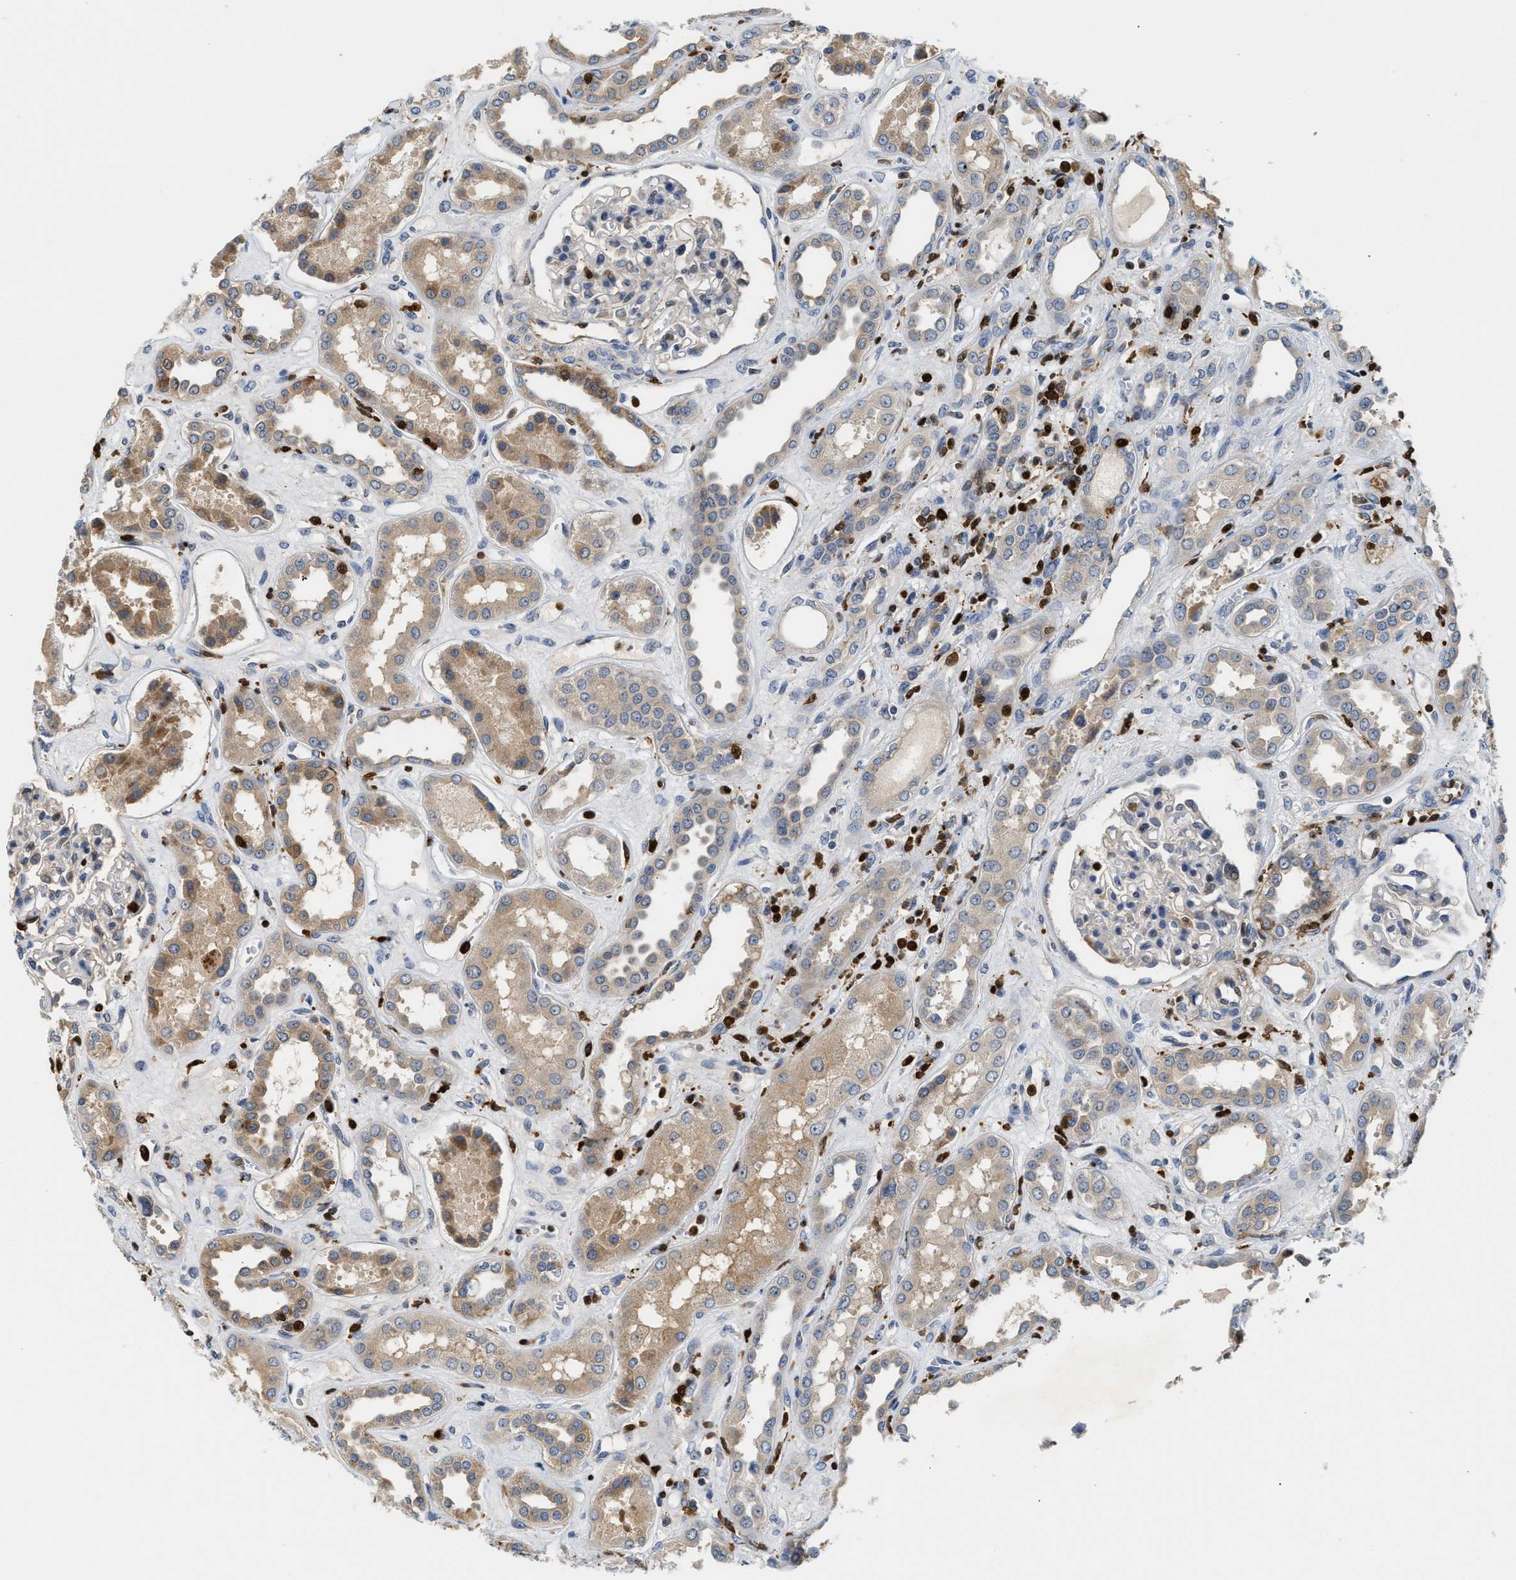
{"staining": {"intensity": "moderate", "quantity": "<25%", "location": "cytoplasmic/membranous"}, "tissue": "kidney", "cell_type": "Cells in glomeruli", "image_type": "normal", "snomed": [{"axis": "morphology", "description": "Normal tissue, NOS"}, {"axis": "topography", "description": "Kidney"}], "caption": "High-magnification brightfield microscopy of unremarkable kidney stained with DAB (brown) and counterstained with hematoxylin (blue). cells in glomeruli exhibit moderate cytoplasmic/membranous expression is identified in approximately<25% of cells.", "gene": "SLIT2", "patient": {"sex": "male", "age": 59}}